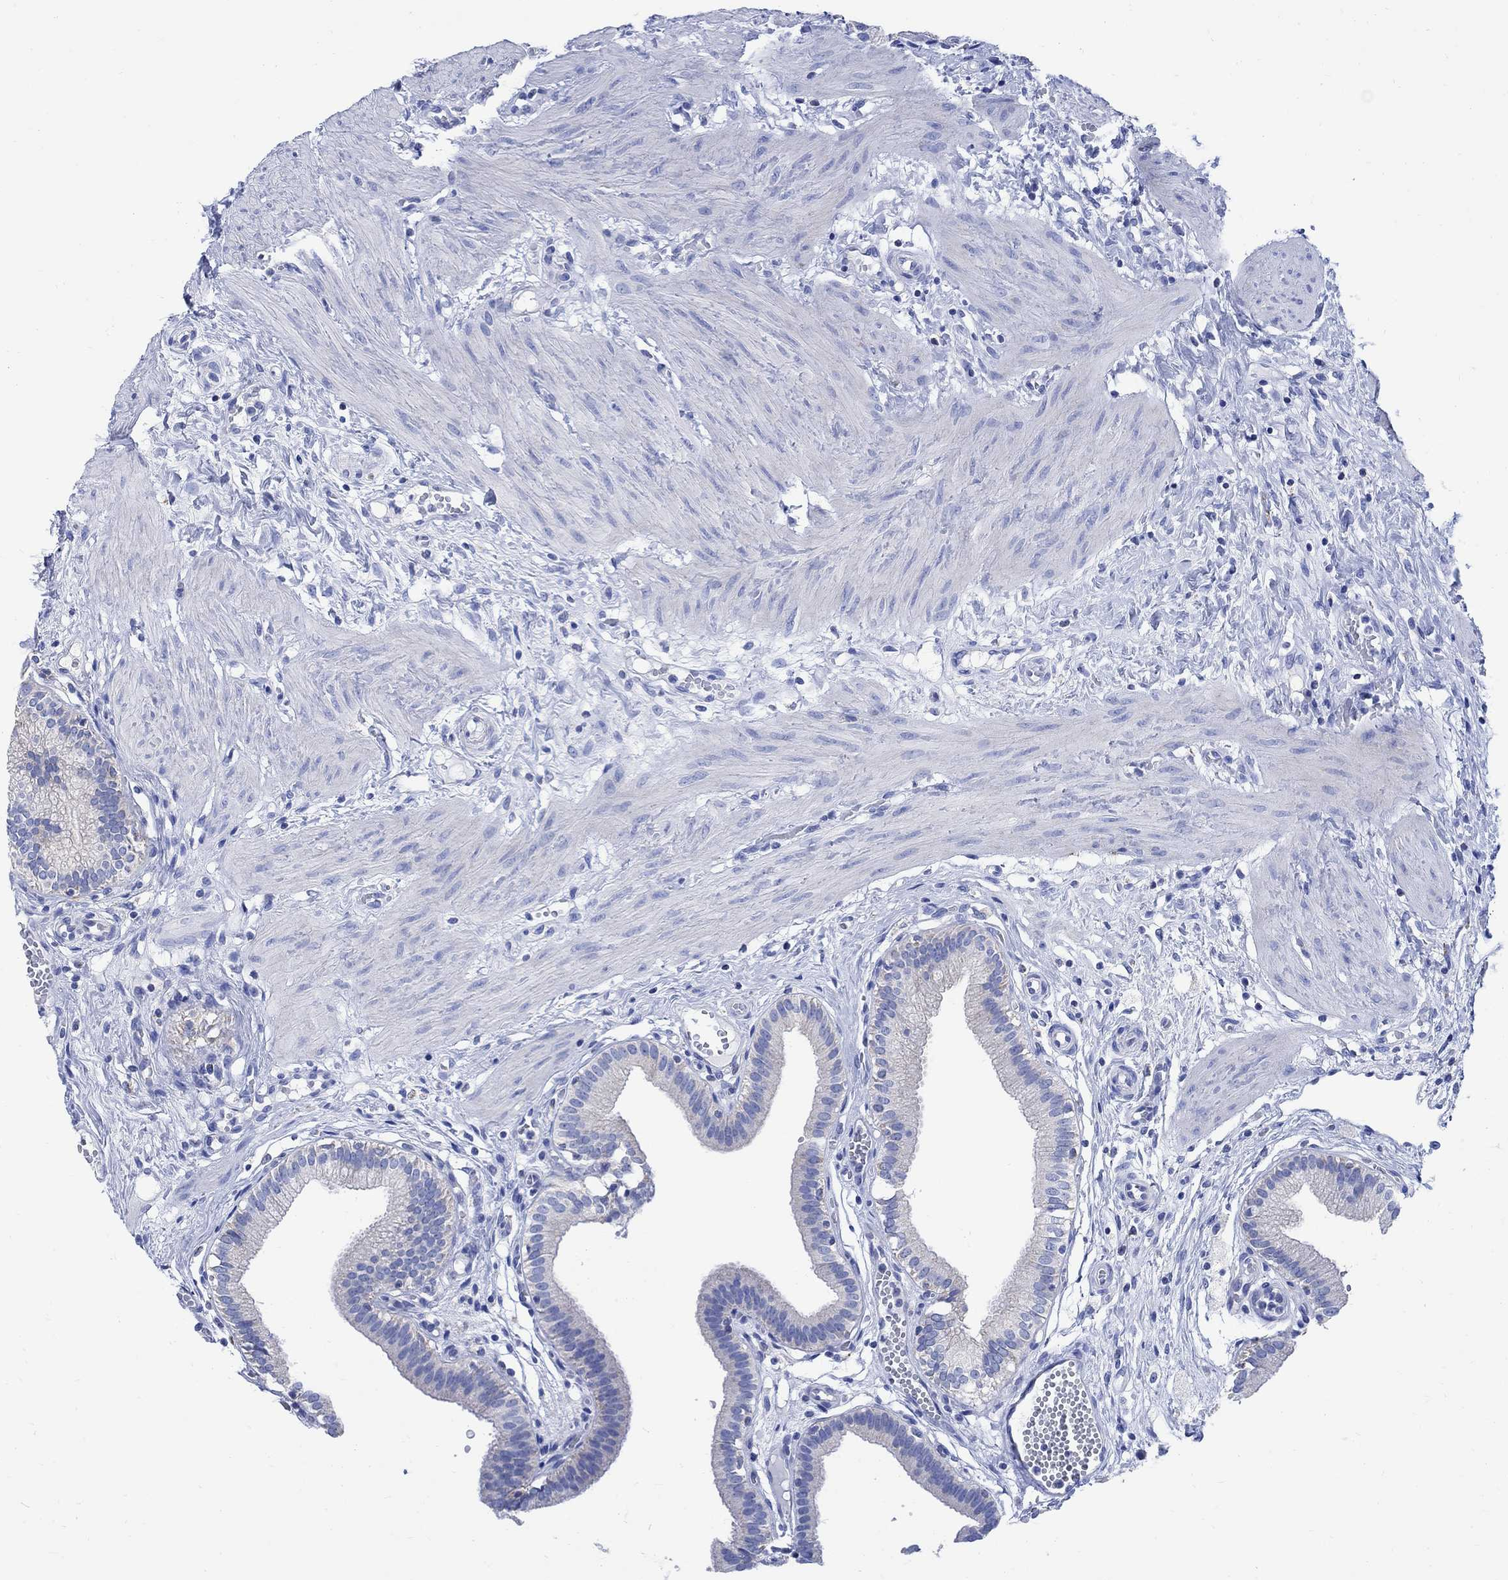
{"staining": {"intensity": "weak", "quantity": "<25%", "location": "cytoplasmic/membranous"}, "tissue": "gallbladder", "cell_type": "Glandular cells", "image_type": "normal", "snomed": [{"axis": "morphology", "description": "Normal tissue, NOS"}, {"axis": "topography", "description": "Gallbladder"}], "caption": "Gallbladder was stained to show a protein in brown. There is no significant positivity in glandular cells. (DAB IHC with hematoxylin counter stain).", "gene": "CPLX1", "patient": {"sex": "female", "age": 24}}